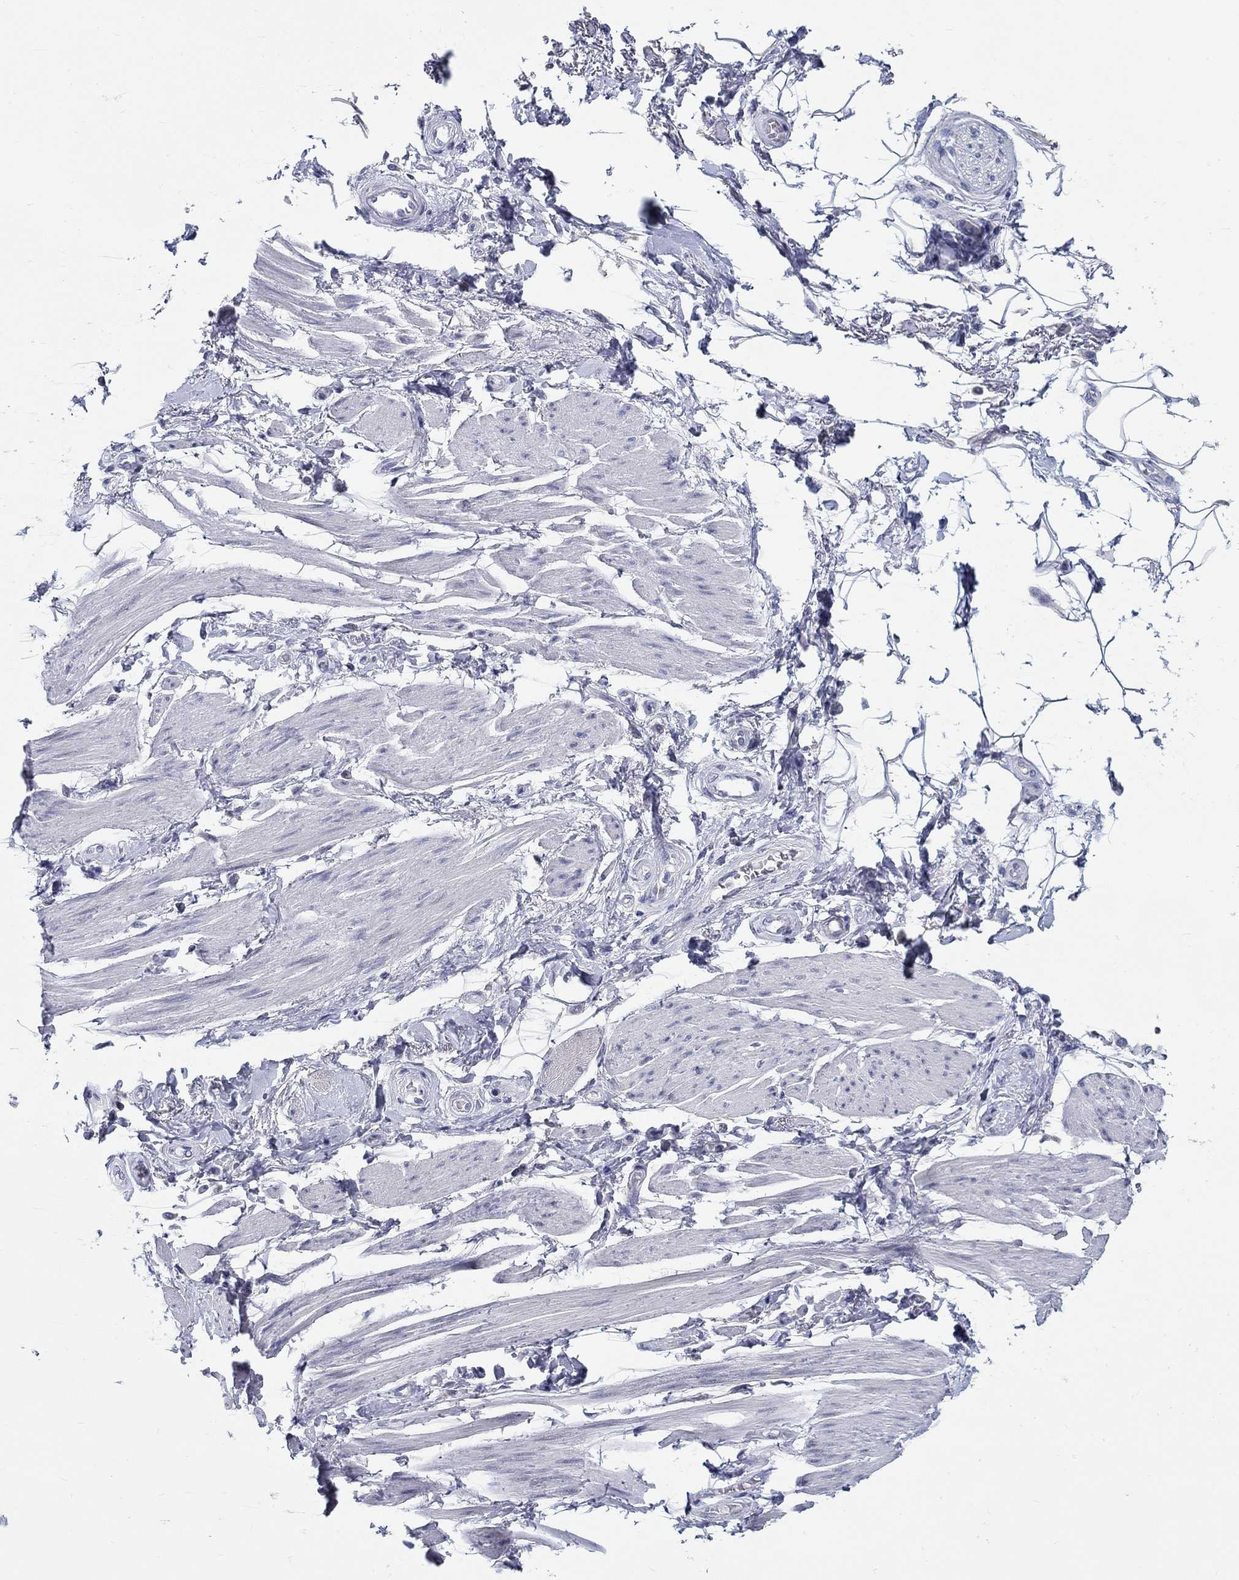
{"staining": {"intensity": "negative", "quantity": "none", "location": "none"}, "tissue": "adipose tissue", "cell_type": "Adipocytes", "image_type": "normal", "snomed": [{"axis": "morphology", "description": "Normal tissue, NOS"}, {"axis": "topography", "description": "Skeletal muscle"}, {"axis": "topography", "description": "Anal"}, {"axis": "topography", "description": "Peripheral nerve tissue"}], "caption": "This image is of normal adipose tissue stained with immunohistochemistry (IHC) to label a protein in brown with the nuclei are counter-stained blue. There is no staining in adipocytes. (DAB (3,3'-diaminobenzidine) immunohistochemistry (IHC), high magnification).", "gene": "CRYGS", "patient": {"sex": "male", "age": 53}}